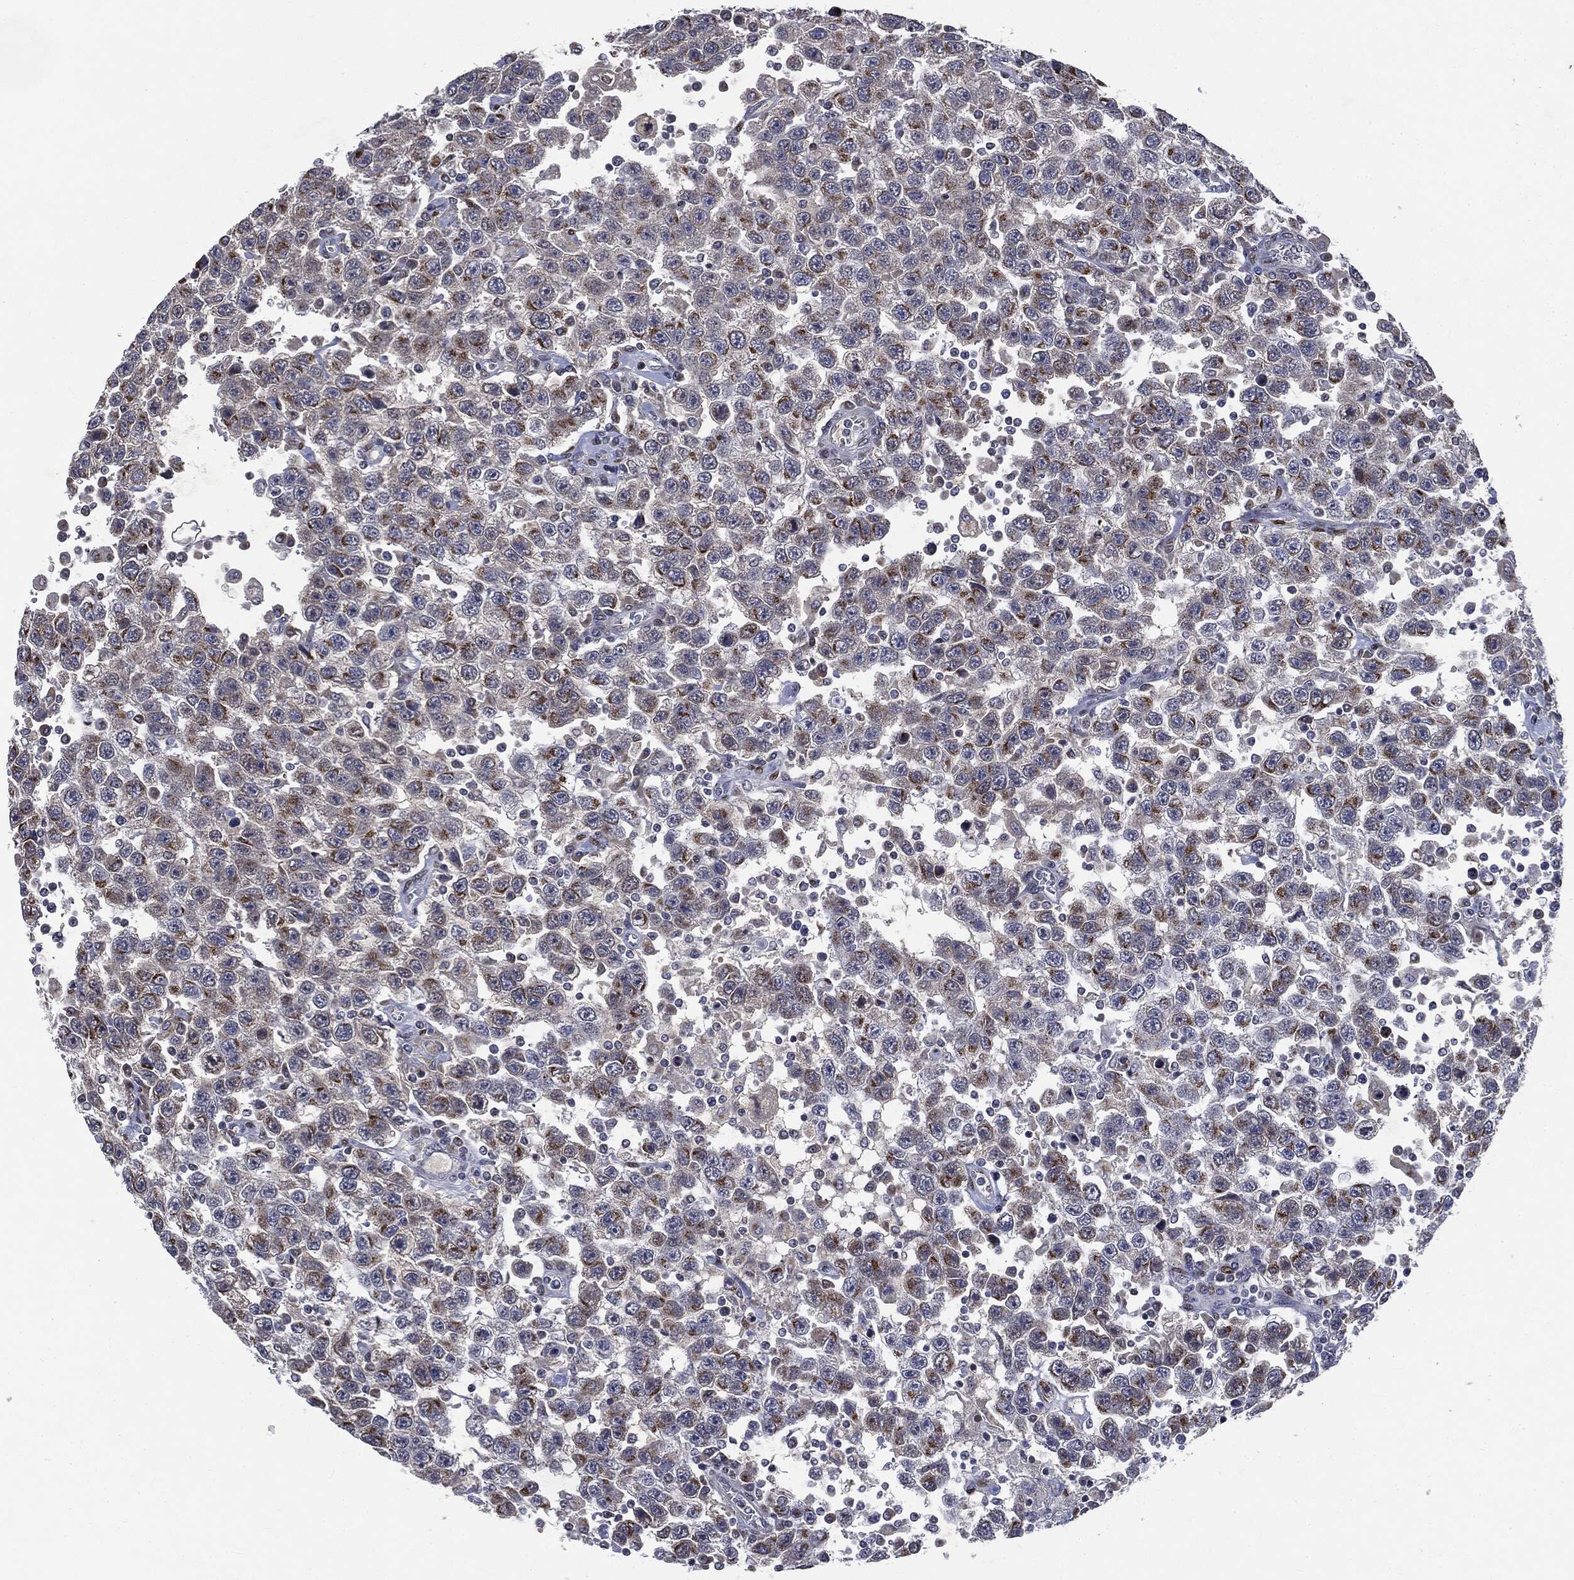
{"staining": {"intensity": "moderate", "quantity": "<25%", "location": "cytoplasmic/membranous"}, "tissue": "testis cancer", "cell_type": "Tumor cells", "image_type": "cancer", "snomed": [{"axis": "morphology", "description": "Seminoma, NOS"}, {"axis": "topography", "description": "Testis"}], "caption": "Protein staining reveals moderate cytoplasmic/membranous expression in approximately <25% of tumor cells in seminoma (testis). The staining was performed using DAB (3,3'-diaminobenzidine) to visualize the protein expression in brown, while the nuclei were stained in blue with hematoxylin (Magnification: 20x).", "gene": "CASD1", "patient": {"sex": "male", "age": 41}}